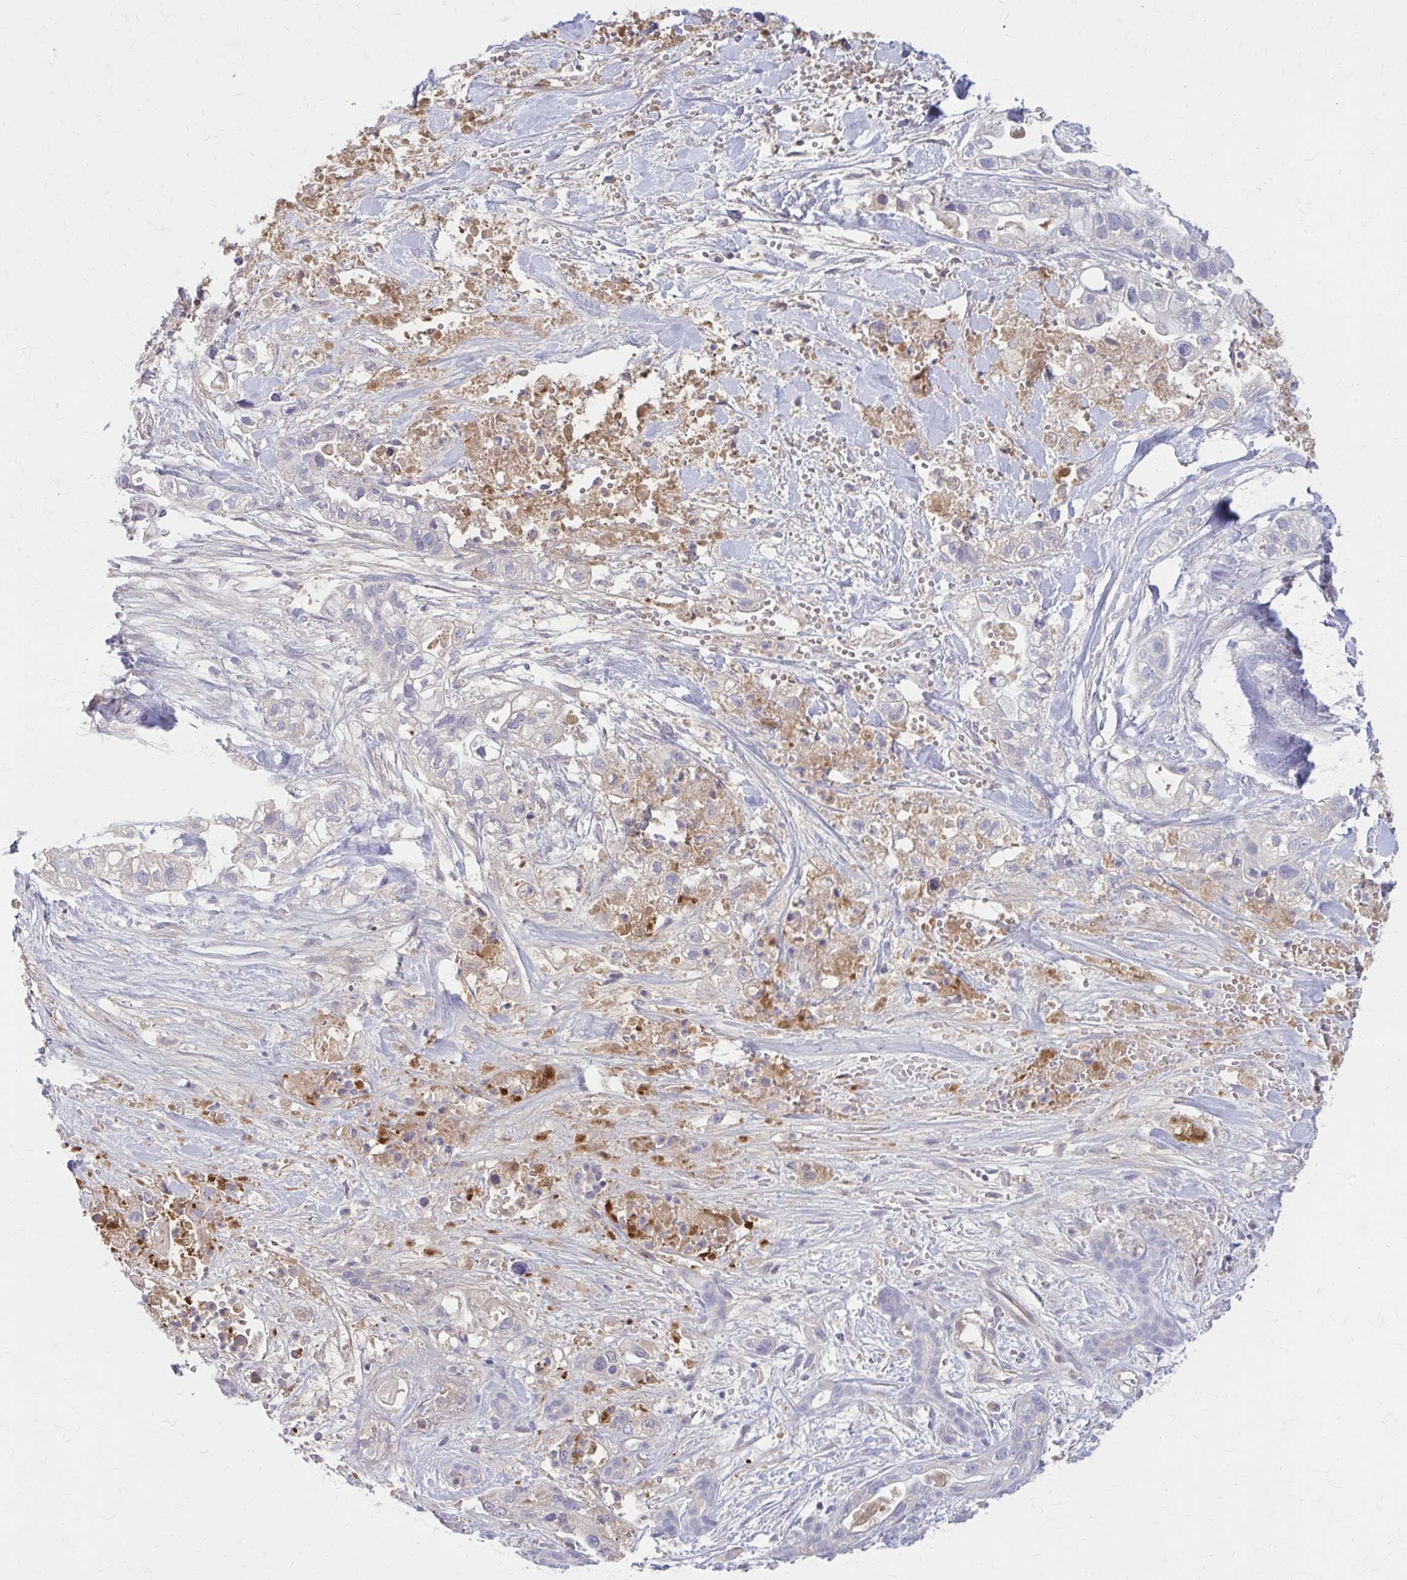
{"staining": {"intensity": "negative", "quantity": "none", "location": "none"}, "tissue": "pancreatic cancer", "cell_type": "Tumor cells", "image_type": "cancer", "snomed": [{"axis": "morphology", "description": "Adenocarcinoma, NOS"}, {"axis": "topography", "description": "Pancreas"}], "caption": "A high-resolution micrograph shows immunohistochemistry staining of pancreatic cancer (adenocarcinoma), which shows no significant expression in tumor cells.", "gene": "SERPIND1", "patient": {"sex": "male", "age": 44}}